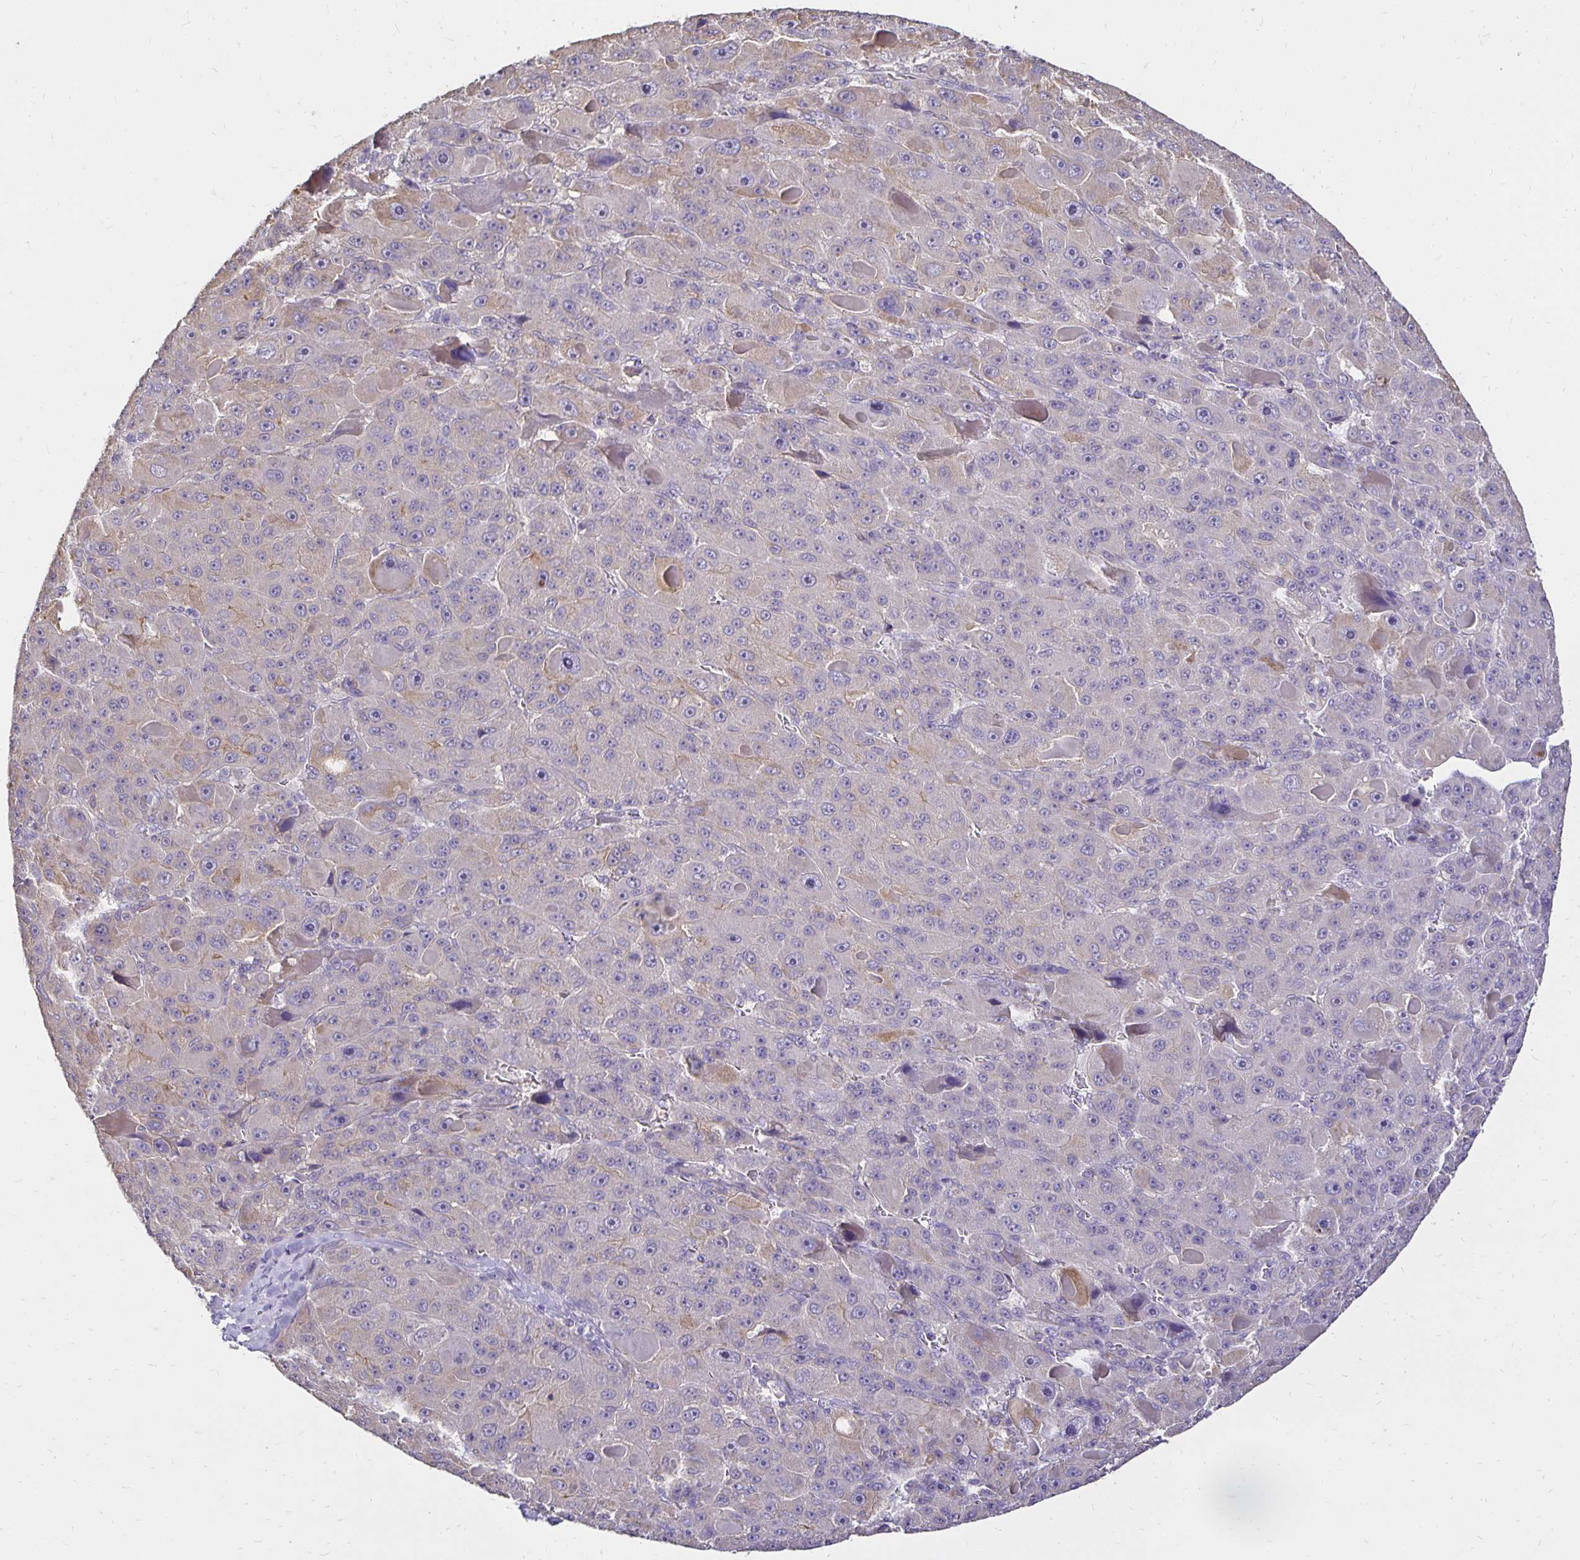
{"staining": {"intensity": "weak", "quantity": "<25%", "location": "cytoplasmic/membranous"}, "tissue": "liver cancer", "cell_type": "Tumor cells", "image_type": "cancer", "snomed": [{"axis": "morphology", "description": "Carcinoma, Hepatocellular, NOS"}, {"axis": "topography", "description": "Liver"}], "caption": "High power microscopy photomicrograph of an IHC micrograph of hepatocellular carcinoma (liver), revealing no significant expression in tumor cells.", "gene": "PNPLA3", "patient": {"sex": "male", "age": 76}}